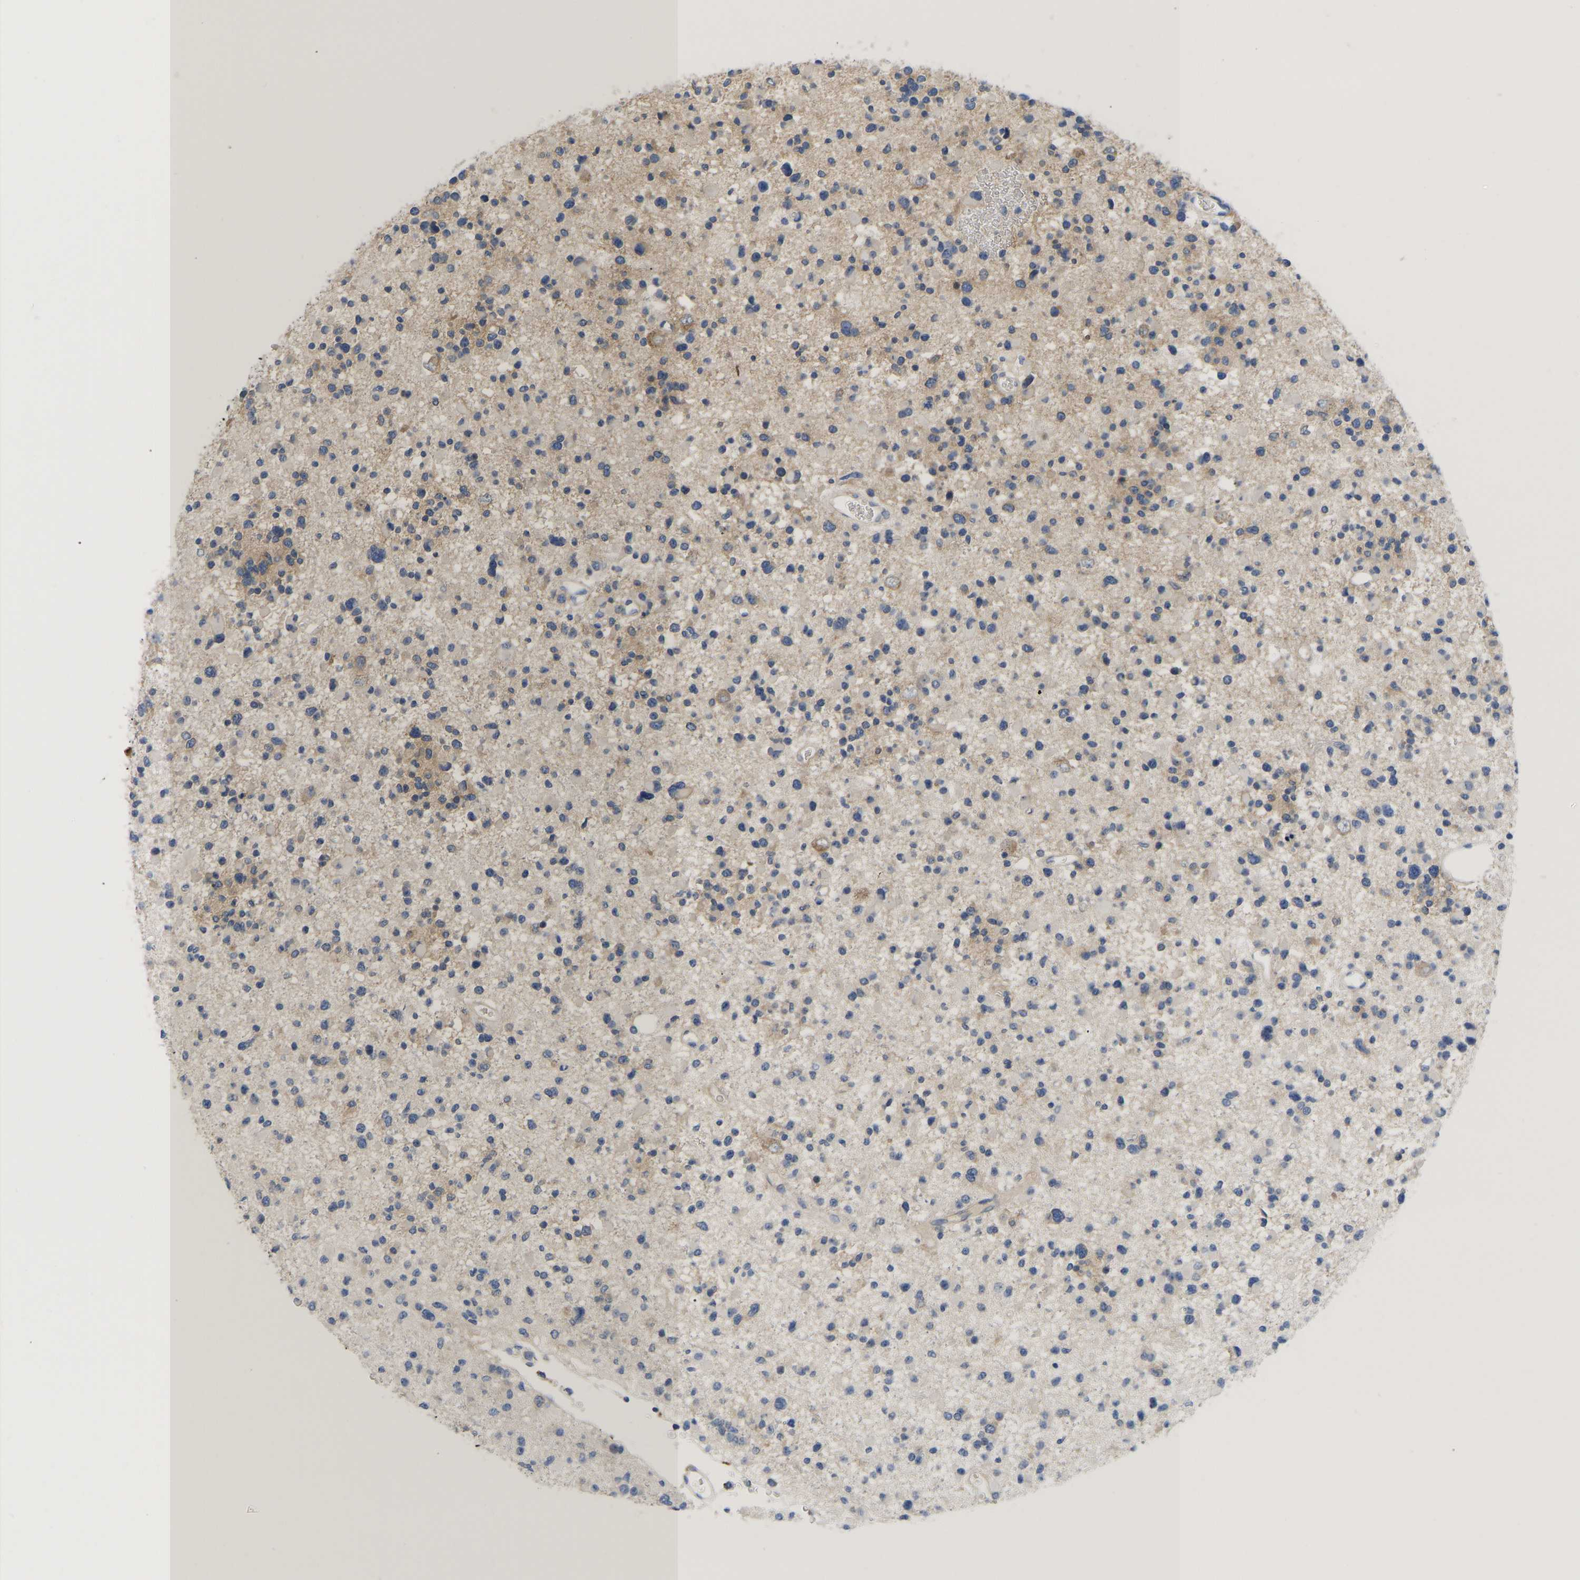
{"staining": {"intensity": "weak", "quantity": "25%-75%", "location": "cytoplasmic/membranous"}, "tissue": "glioma", "cell_type": "Tumor cells", "image_type": "cancer", "snomed": [{"axis": "morphology", "description": "Glioma, malignant, Low grade"}, {"axis": "topography", "description": "Brain"}], "caption": "Weak cytoplasmic/membranous protein positivity is appreciated in approximately 25%-75% of tumor cells in glioma.", "gene": "ABCA10", "patient": {"sex": "female", "age": 22}}